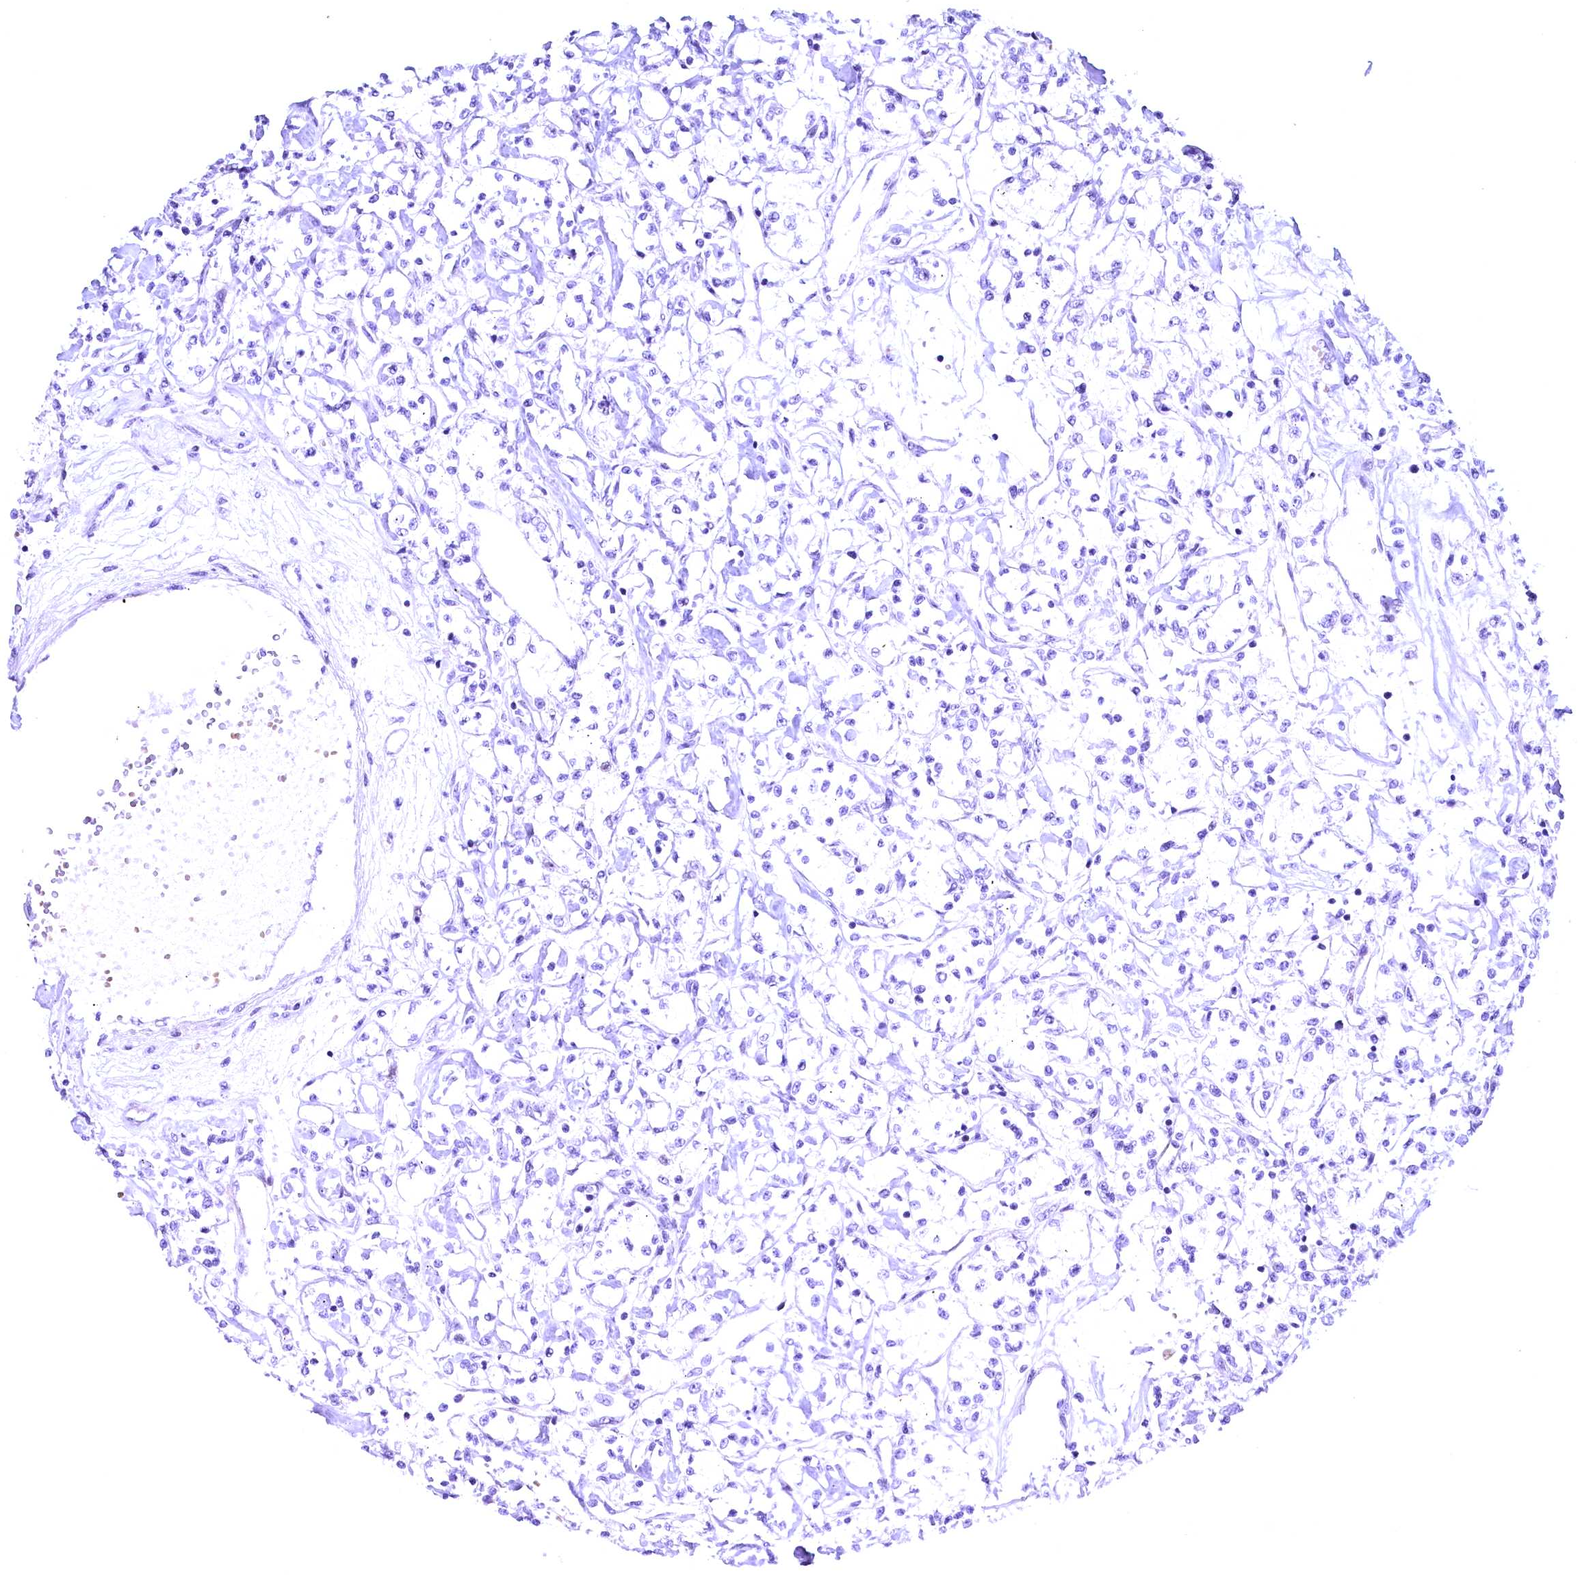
{"staining": {"intensity": "negative", "quantity": "none", "location": "none"}, "tissue": "renal cancer", "cell_type": "Tumor cells", "image_type": "cancer", "snomed": [{"axis": "morphology", "description": "Adenocarcinoma, NOS"}, {"axis": "topography", "description": "Kidney"}], "caption": "This micrograph is of renal cancer (adenocarcinoma) stained with immunohistochemistry (IHC) to label a protein in brown with the nuclei are counter-stained blue. There is no positivity in tumor cells. Nuclei are stained in blue.", "gene": "CCDC106", "patient": {"sex": "female", "age": 59}}